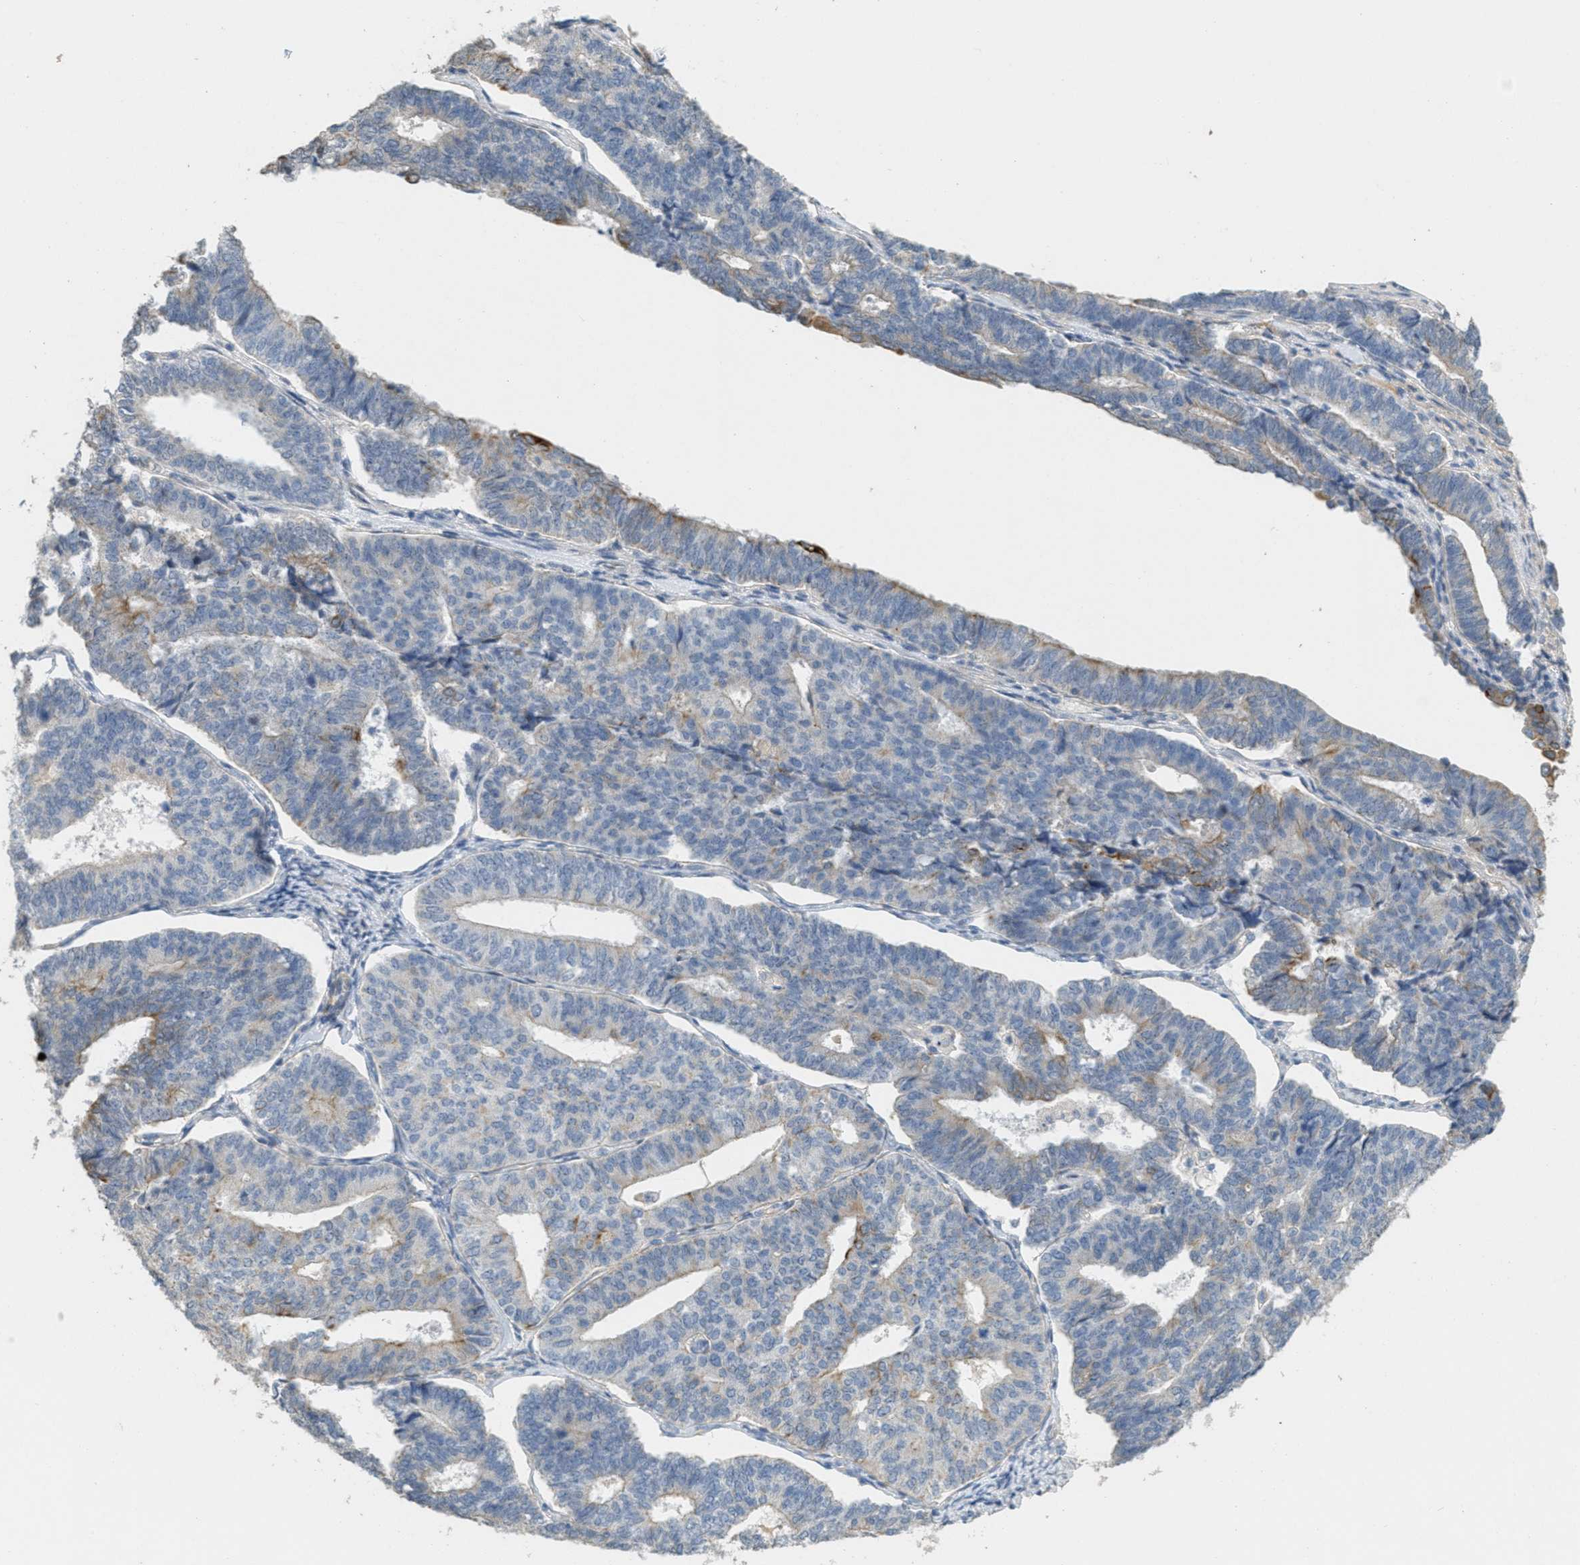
{"staining": {"intensity": "moderate", "quantity": "25%-75%", "location": "cytoplasmic/membranous"}, "tissue": "endometrial cancer", "cell_type": "Tumor cells", "image_type": "cancer", "snomed": [{"axis": "morphology", "description": "Adenocarcinoma, NOS"}, {"axis": "topography", "description": "Endometrium"}], "caption": "The immunohistochemical stain labels moderate cytoplasmic/membranous positivity in tumor cells of endometrial adenocarcinoma tissue.", "gene": "MRS2", "patient": {"sex": "female", "age": 70}}